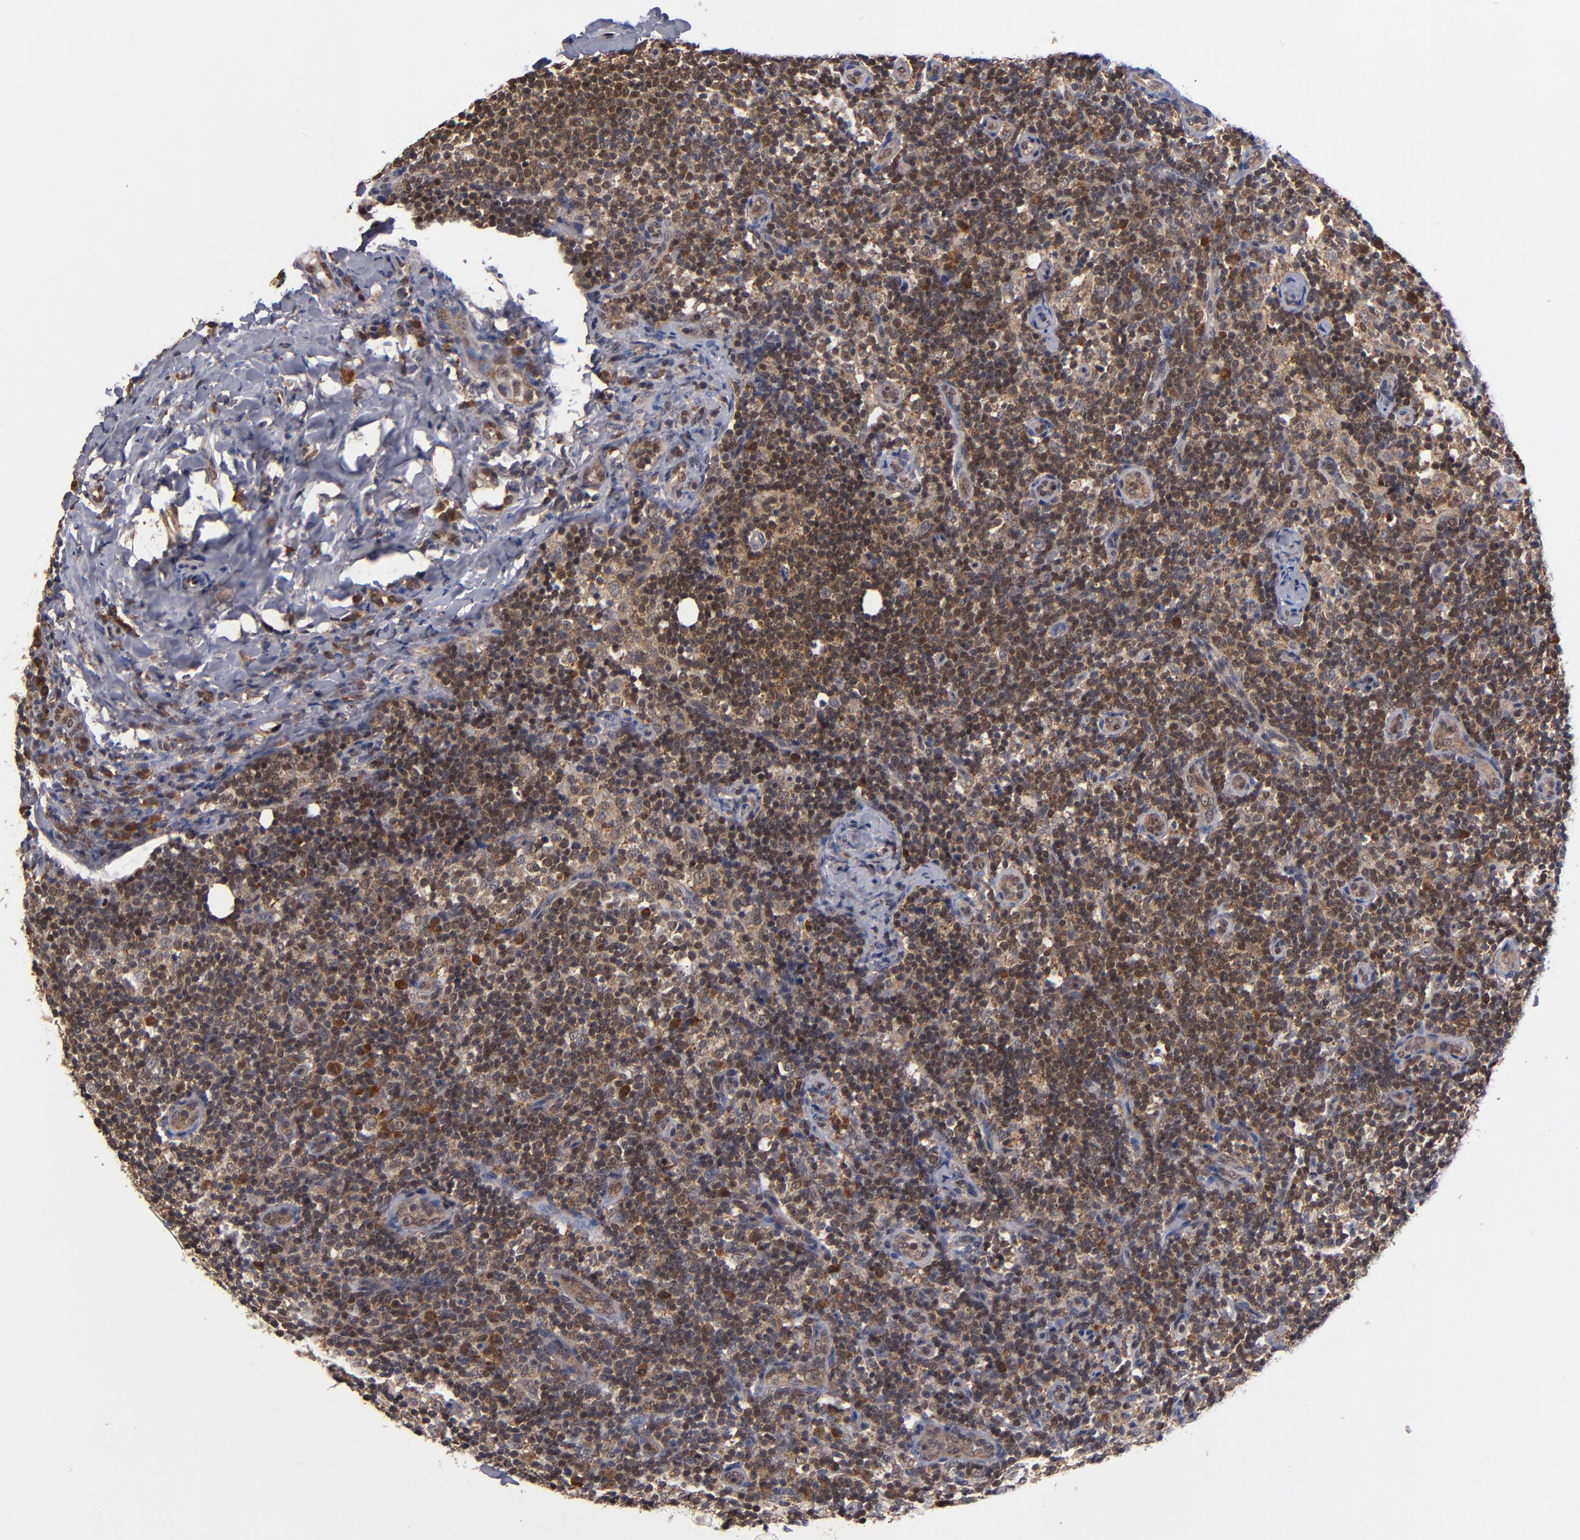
{"staining": {"intensity": "moderate", "quantity": "25%-75%", "location": "cytoplasmic/membranous"}, "tissue": "lymph node", "cell_type": "Germinal center cells", "image_type": "normal", "snomed": [{"axis": "morphology", "description": "Normal tissue, NOS"}, {"axis": "morphology", "description": "Inflammation, NOS"}, {"axis": "topography", "description": "Lymph node"}], "caption": "Protein expression by immunohistochemistry demonstrates moderate cytoplasmic/membranous positivity in approximately 25%-75% of germinal center cells in benign lymph node.", "gene": "ALG13", "patient": {"sex": "male", "age": 46}}